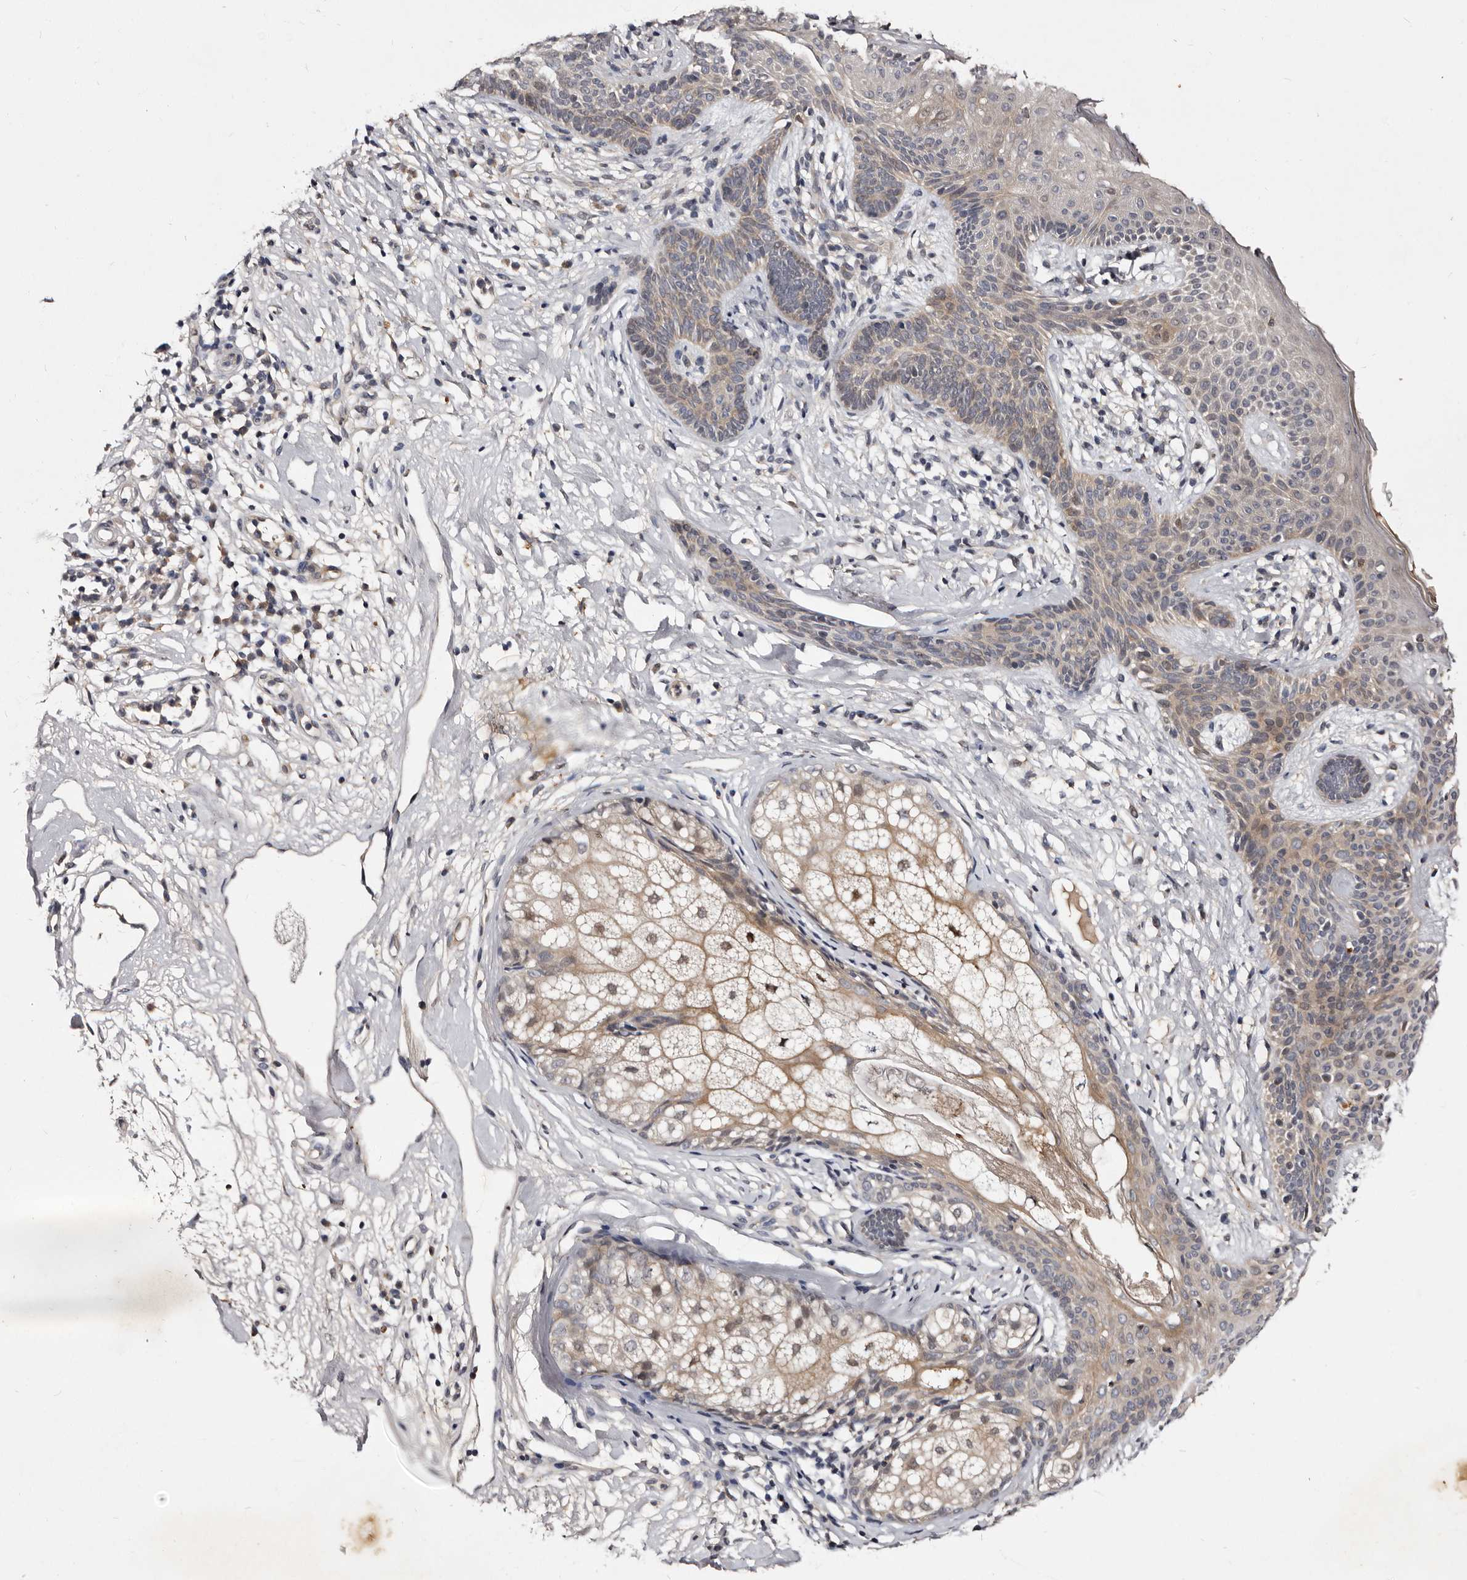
{"staining": {"intensity": "weak", "quantity": "25%-75%", "location": "cytoplasmic/membranous"}, "tissue": "skin cancer", "cell_type": "Tumor cells", "image_type": "cancer", "snomed": [{"axis": "morphology", "description": "Developmental malformation"}, {"axis": "morphology", "description": "Basal cell carcinoma"}, {"axis": "topography", "description": "Skin"}], "caption": "Human skin cancer stained with a brown dye reveals weak cytoplasmic/membranous positive staining in approximately 25%-75% of tumor cells.", "gene": "LANCL2", "patient": {"sex": "female", "age": 62}}